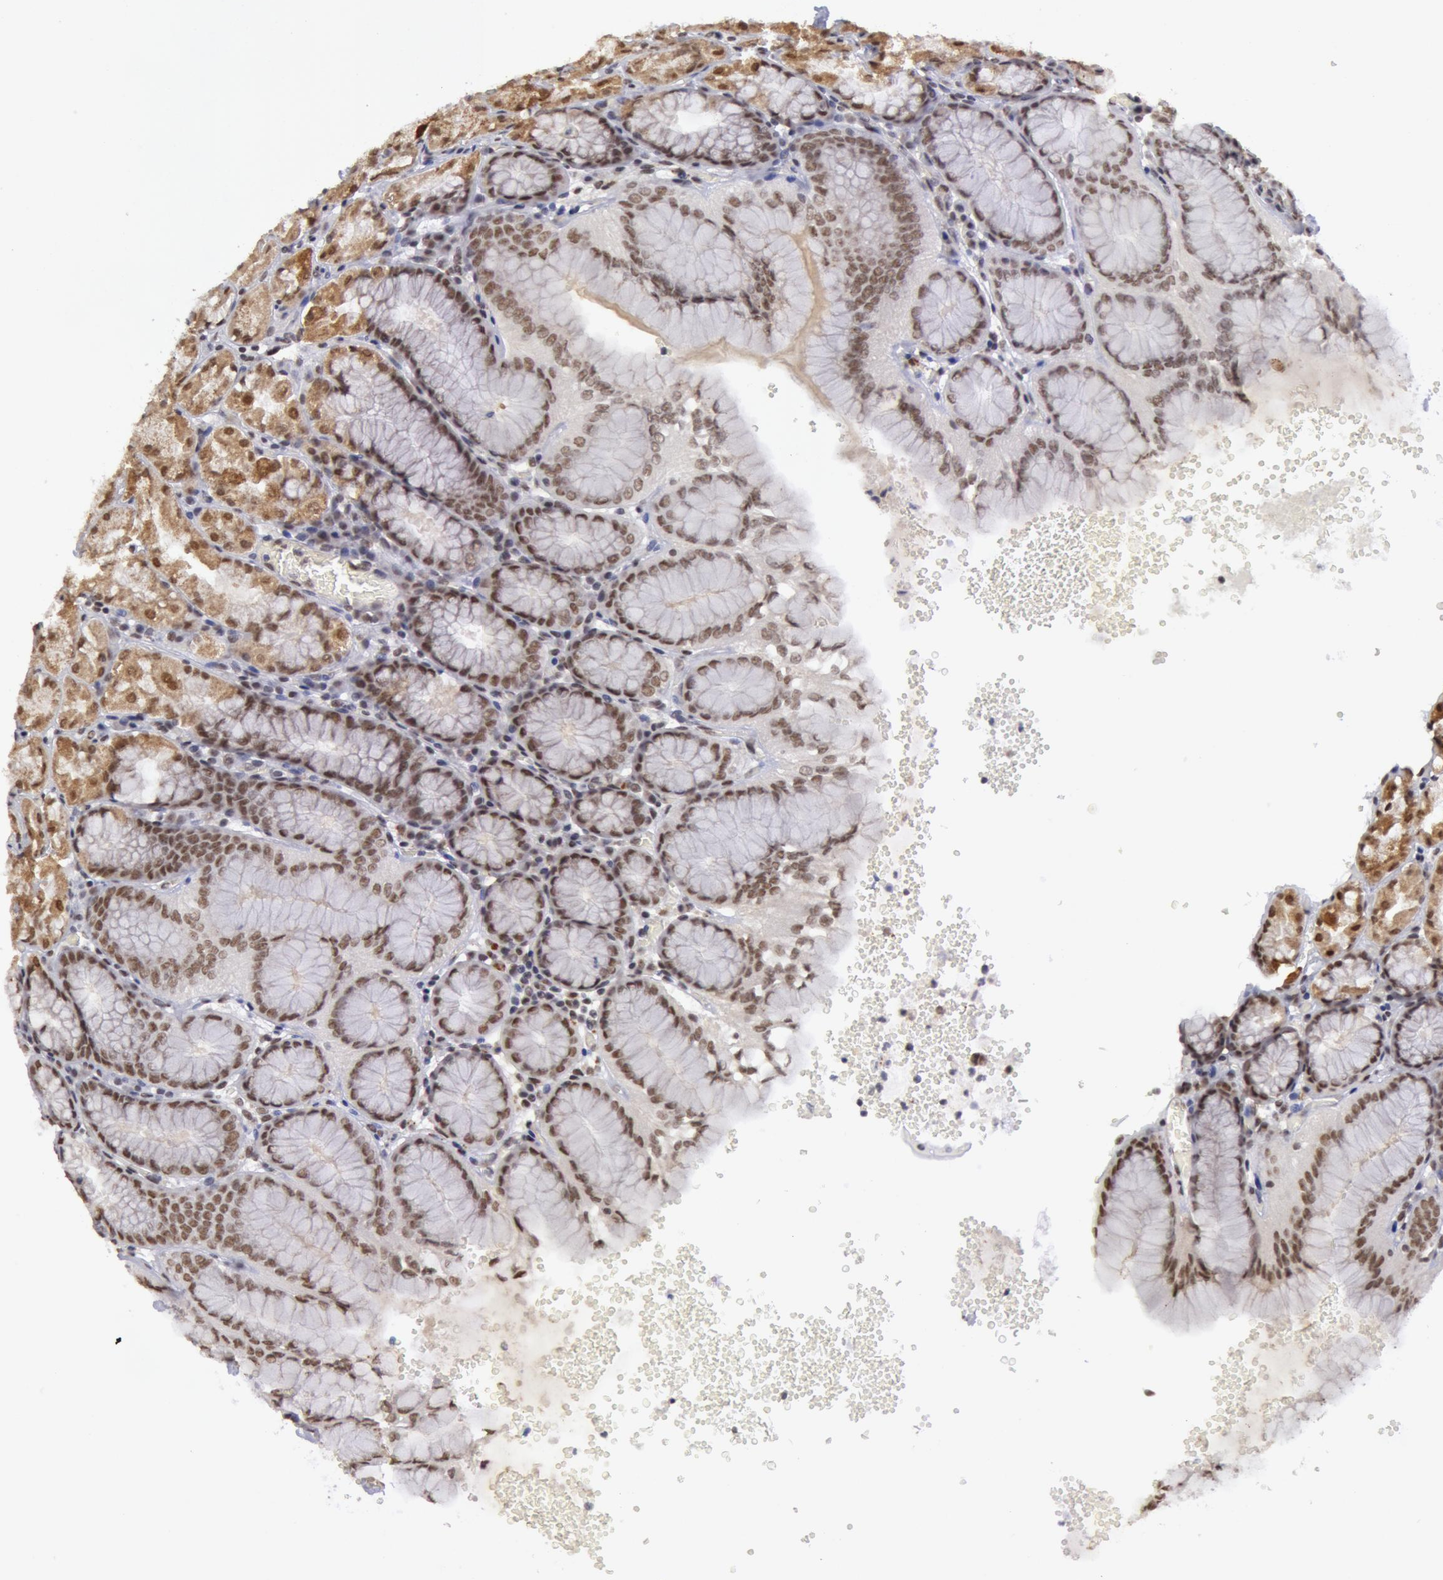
{"staining": {"intensity": "strong", "quantity": ">75%", "location": "cytoplasmic/membranous,nuclear"}, "tissue": "stomach", "cell_type": "Glandular cells", "image_type": "normal", "snomed": [{"axis": "morphology", "description": "Normal tissue, NOS"}, {"axis": "topography", "description": "Stomach, upper"}, {"axis": "topography", "description": "Stomach"}], "caption": "Stomach stained for a protein (brown) demonstrates strong cytoplasmic/membranous,nuclear positive positivity in about >75% of glandular cells.", "gene": "VRTN", "patient": {"sex": "male", "age": 76}}